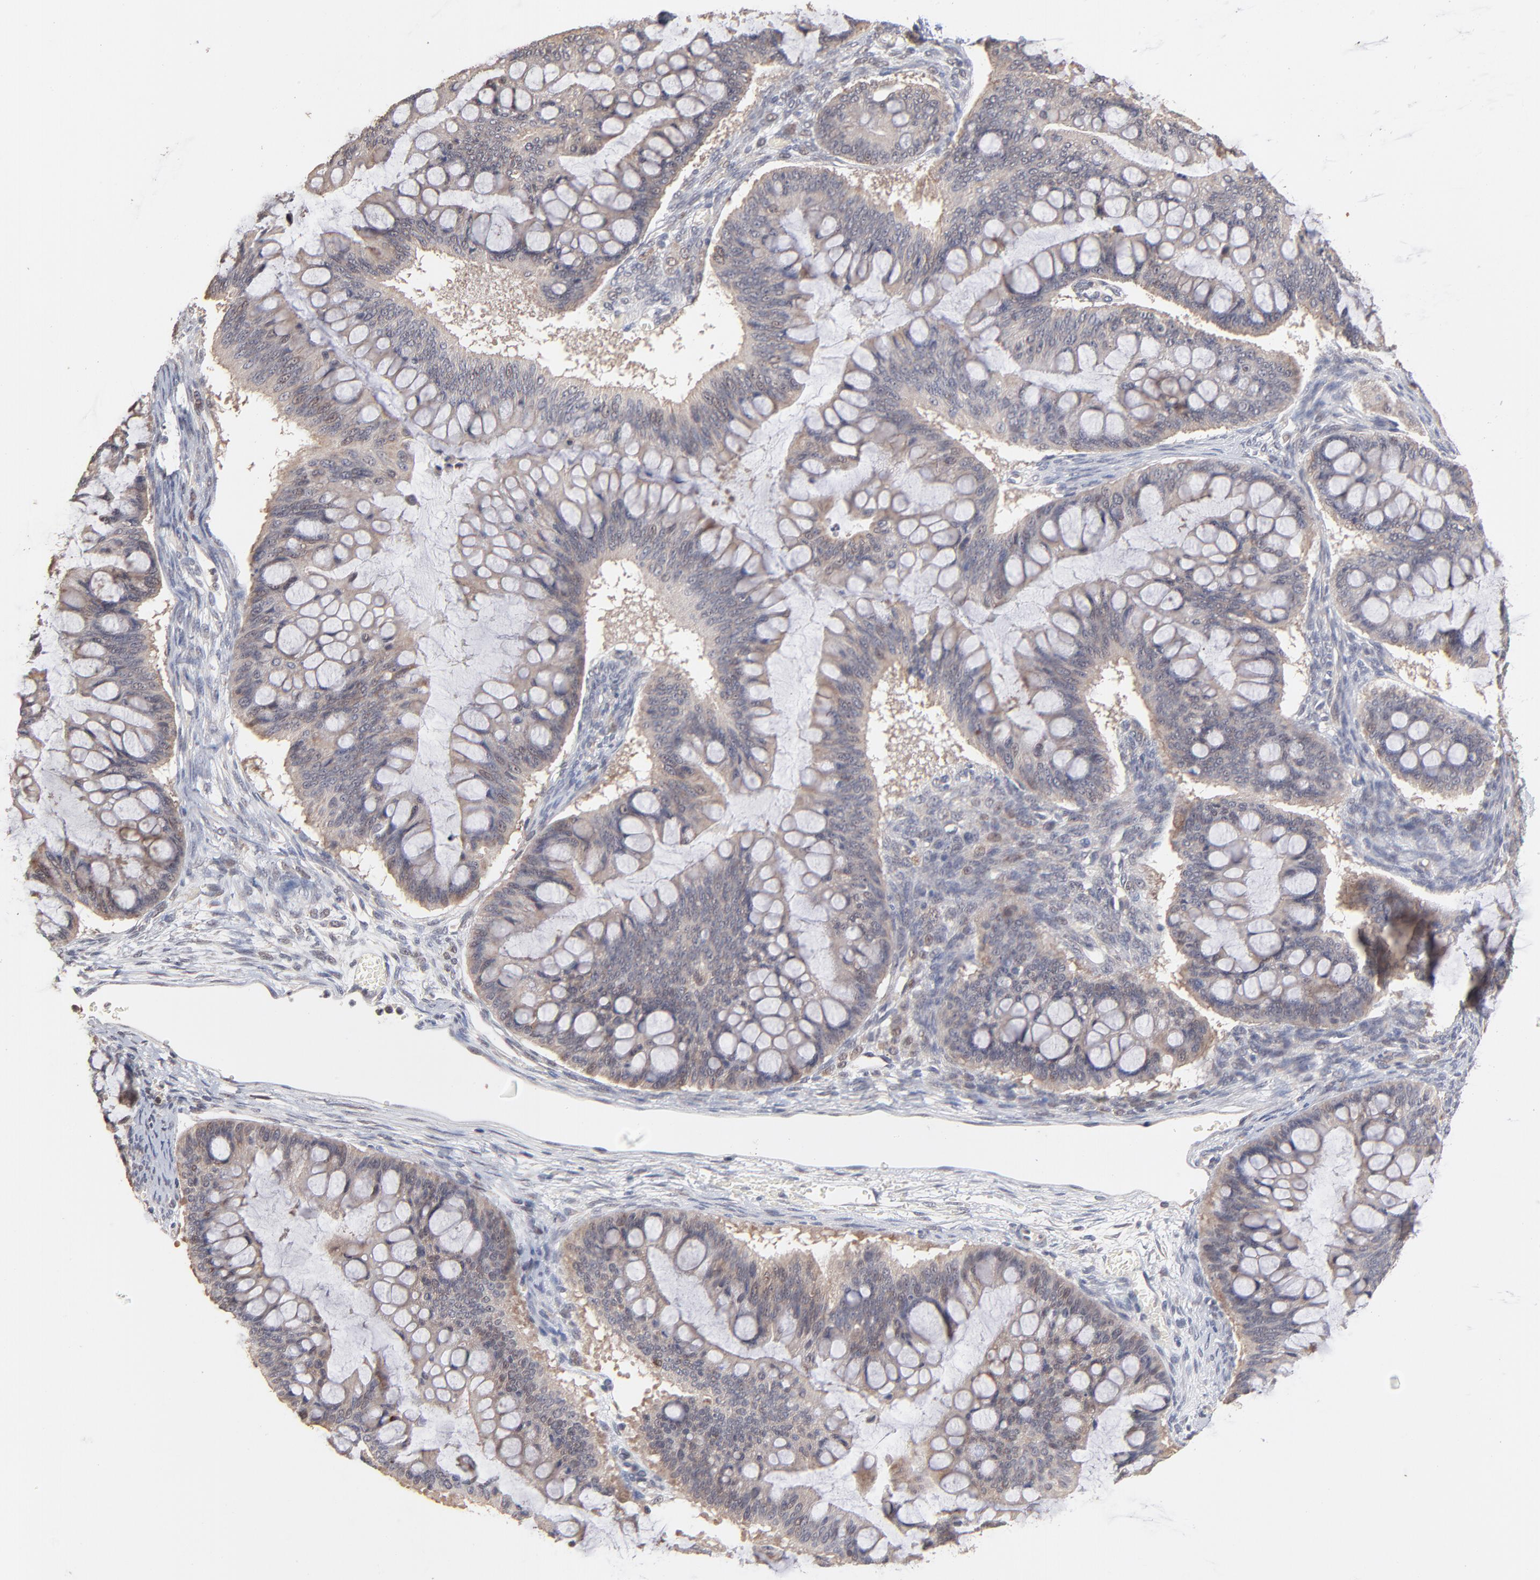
{"staining": {"intensity": "weak", "quantity": "25%-75%", "location": "cytoplasmic/membranous,nuclear"}, "tissue": "ovarian cancer", "cell_type": "Tumor cells", "image_type": "cancer", "snomed": [{"axis": "morphology", "description": "Cystadenocarcinoma, mucinous, NOS"}, {"axis": "topography", "description": "Ovary"}], "caption": "Protein staining of ovarian cancer tissue exhibits weak cytoplasmic/membranous and nuclear staining in about 25%-75% of tumor cells. Using DAB (3,3'-diaminobenzidine) (brown) and hematoxylin (blue) stains, captured at high magnification using brightfield microscopy.", "gene": "MSL2", "patient": {"sex": "female", "age": 73}}